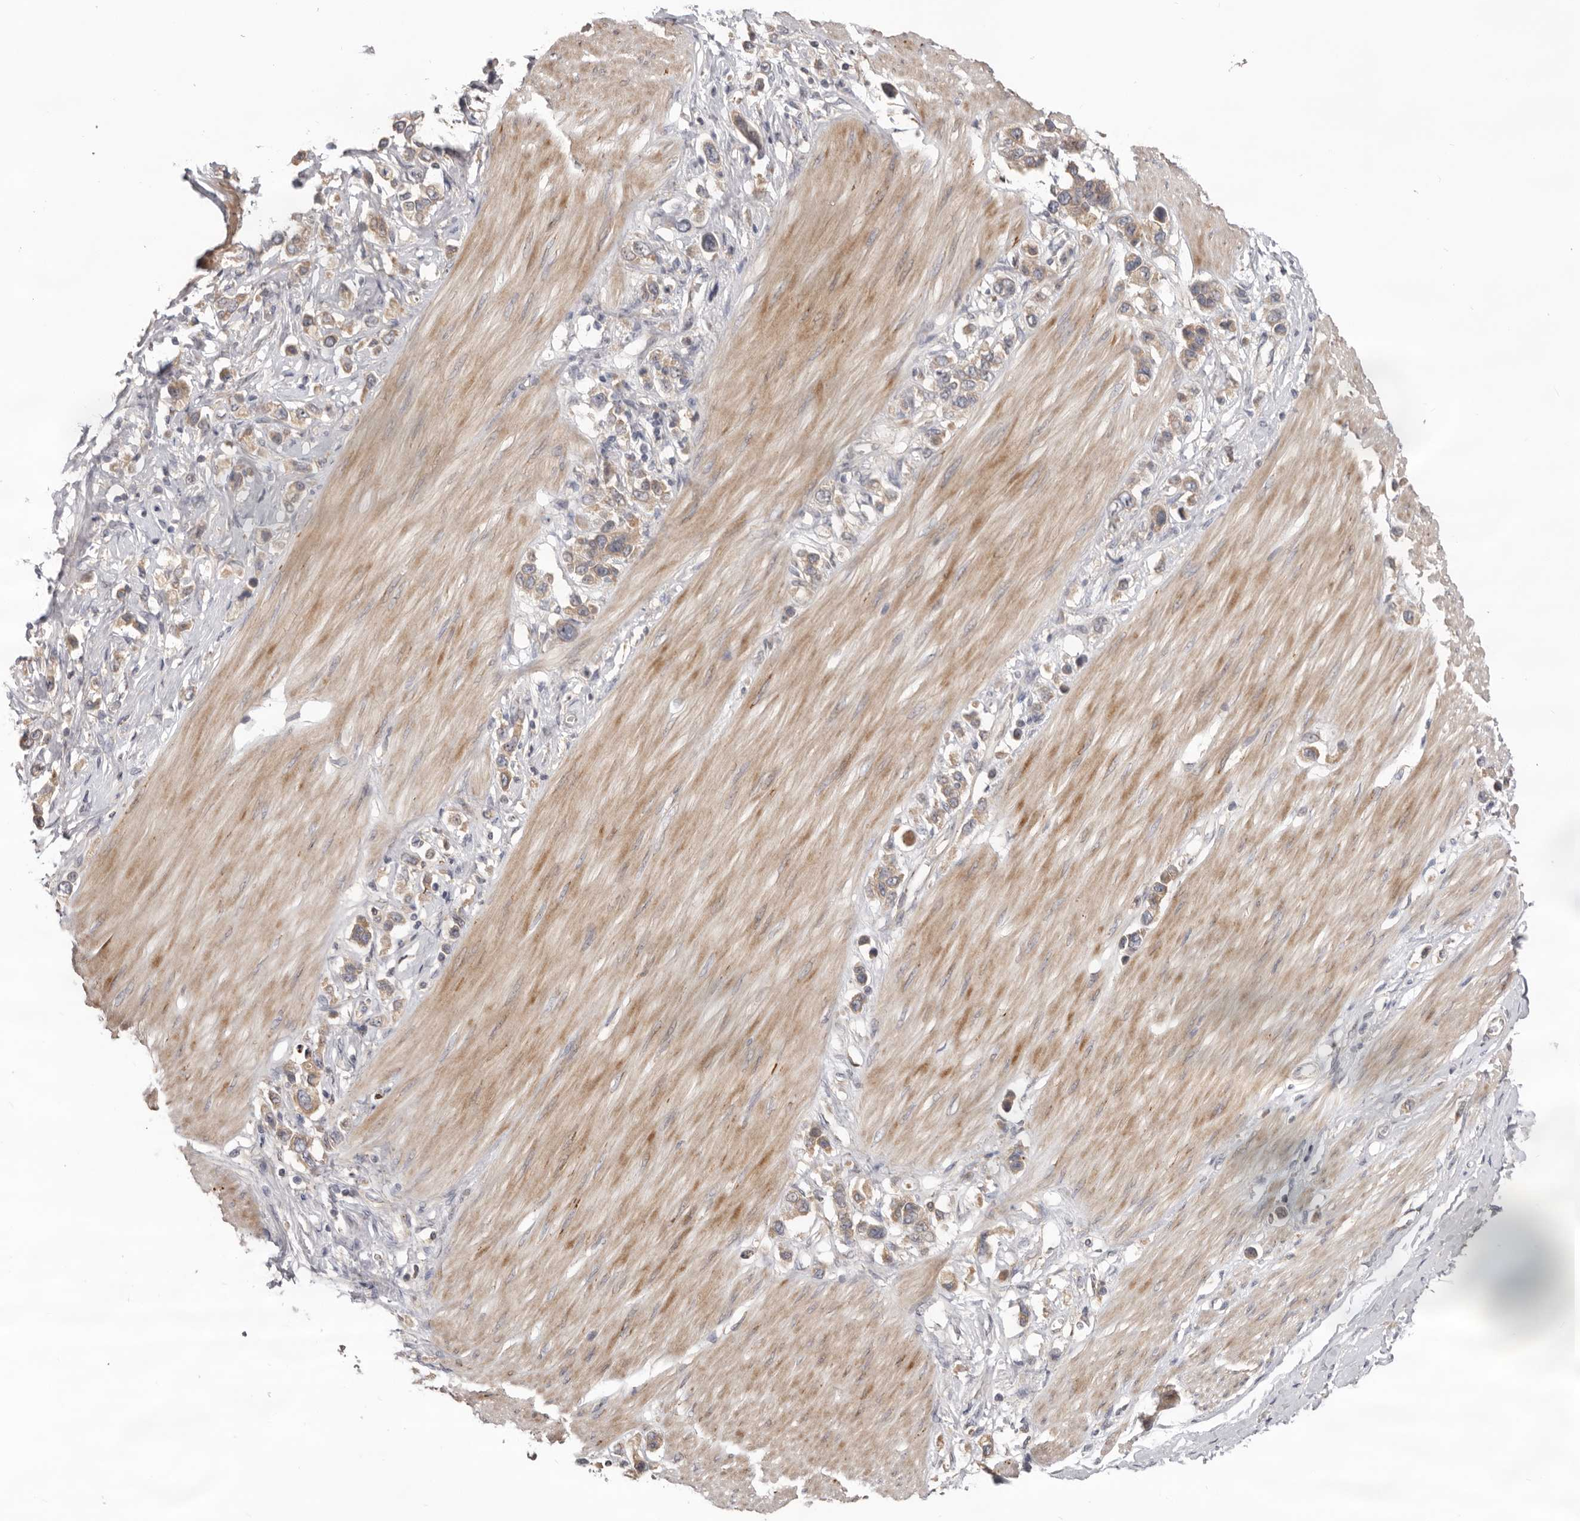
{"staining": {"intensity": "weak", "quantity": ">75%", "location": "cytoplasmic/membranous"}, "tissue": "stomach cancer", "cell_type": "Tumor cells", "image_type": "cancer", "snomed": [{"axis": "morphology", "description": "Adenocarcinoma, NOS"}, {"axis": "topography", "description": "Stomach"}], "caption": "Immunohistochemistry micrograph of neoplastic tissue: human stomach cancer (adenocarcinoma) stained using immunohistochemistry (IHC) displays low levels of weak protein expression localized specifically in the cytoplasmic/membranous of tumor cells, appearing as a cytoplasmic/membranous brown color.", "gene": "HINT3", "patient": {"sex": "female", "age": 65}}